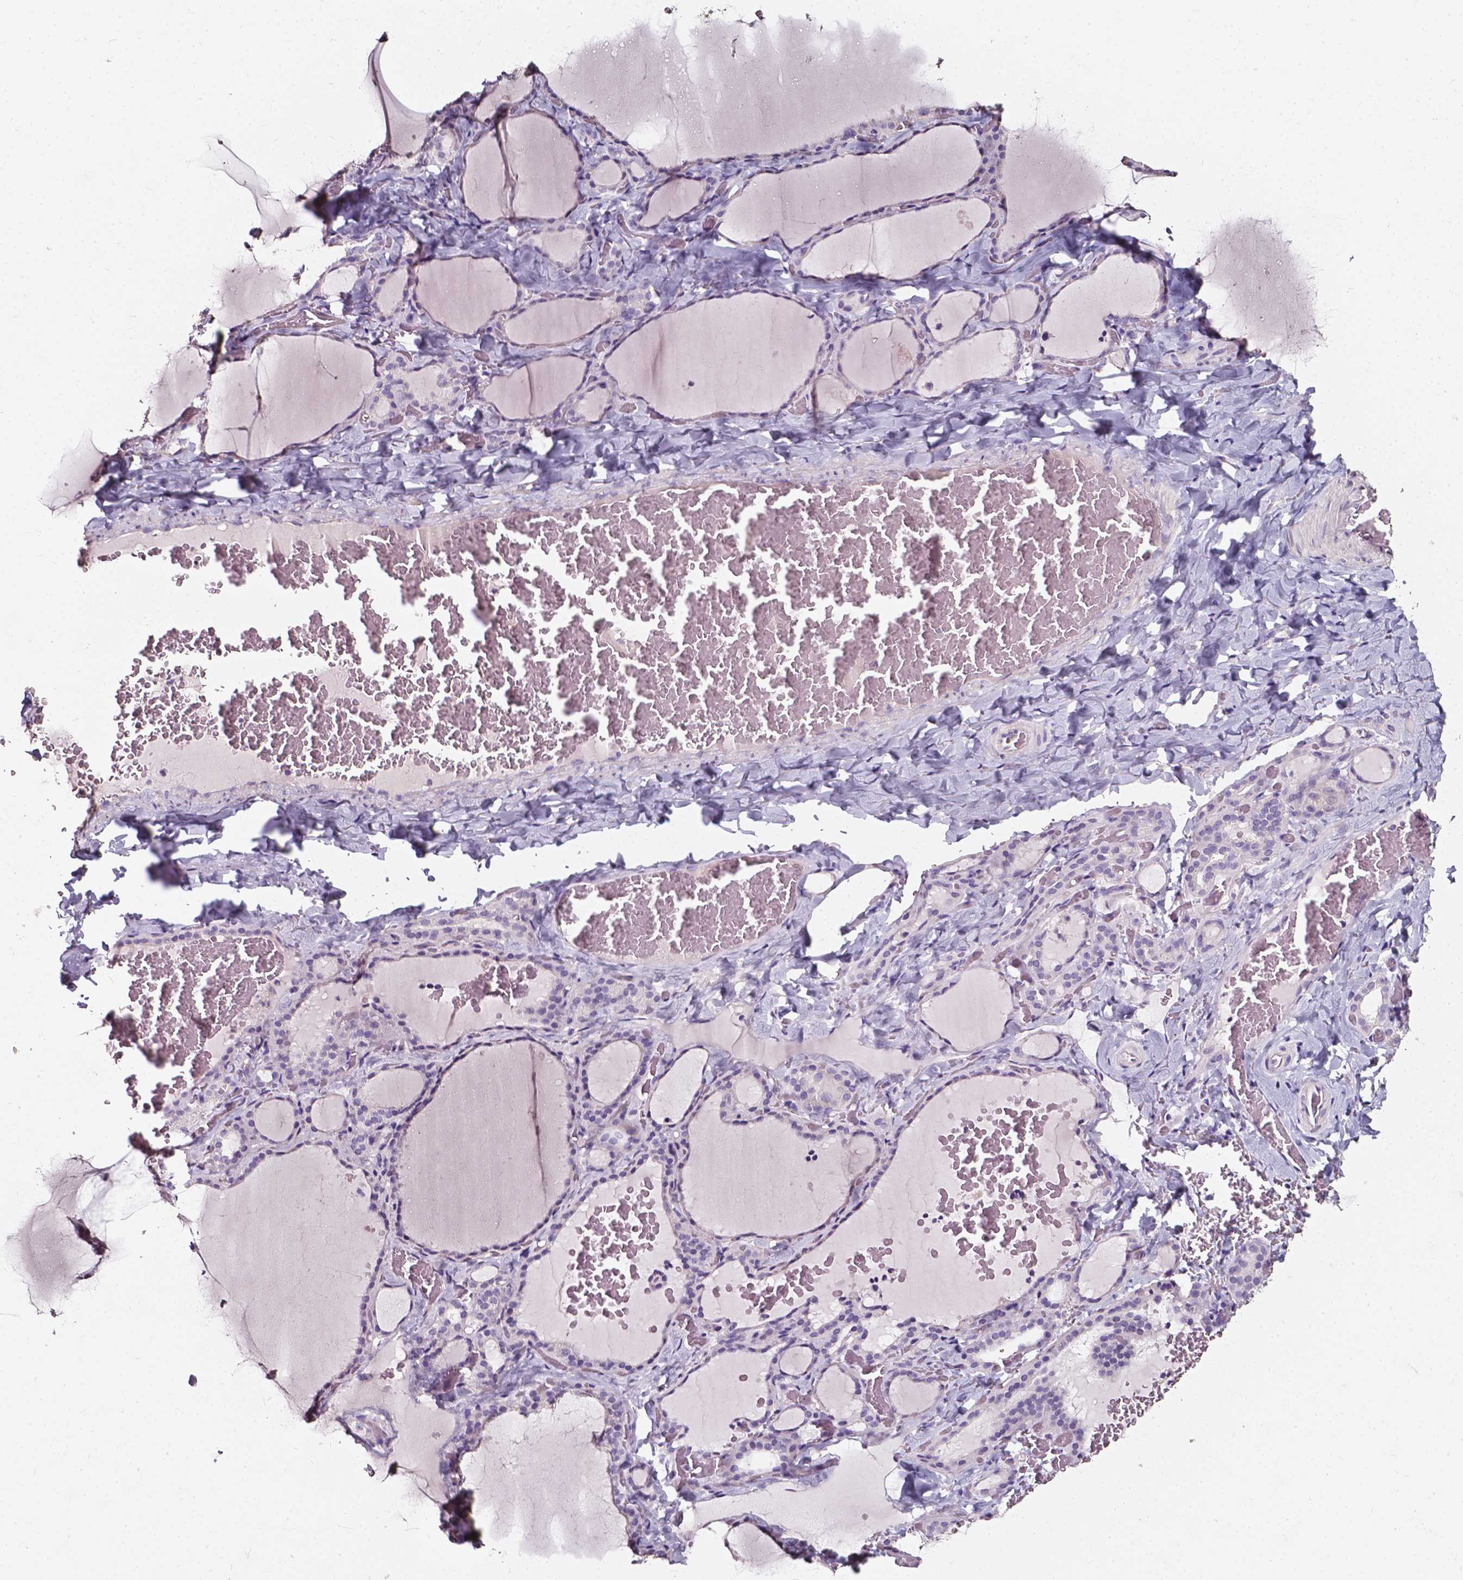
{"staining": {"intensity": "negative", "quantity": "none", "location": "none"}, "tissue": "thyroid gland", "cell_type": "Glandular cells", "image_type": "normal", "snomed": [{"axis": "morphology", "description": "Normal tissue, NOS"}, {"axis": "topography", "description": "Thyroid gland"}], "caption": "Histopathology image shows no significant protein staining in glandular cells of benign thyroid gland. The staining is performed using DAB (3,3'-diaminobenzidine) brown chromogen with nuclei counter-stained in using hematoxylin.", "gene": "AKR1B10", "patient": {"sex": "female", "age": 22}}